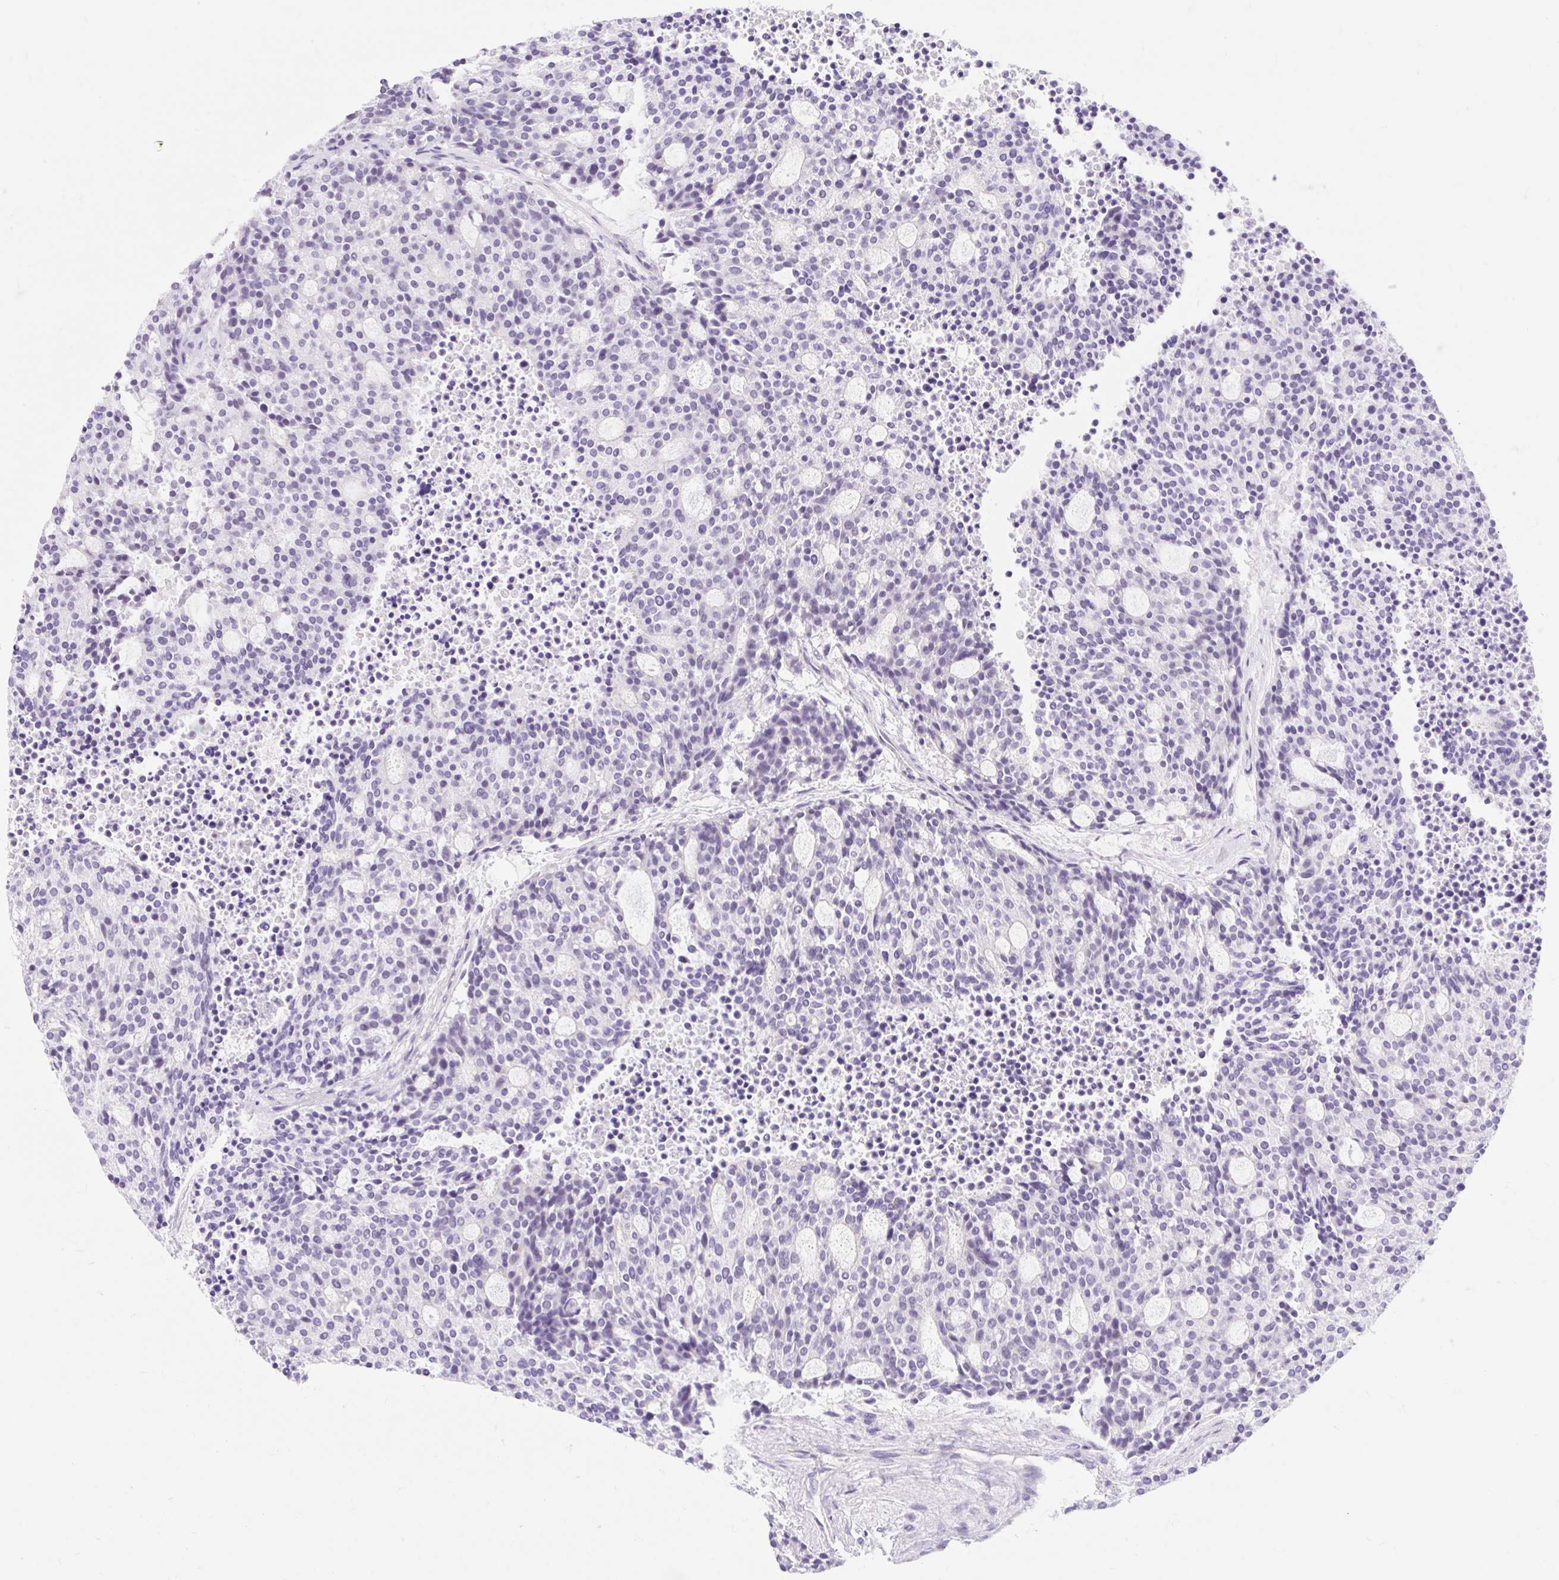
{"staining": {"intensity": "negative", "quantity": "none", "location": "none"}, "tissue": "carcinoid", "cell_type": "Tumor cells", "image_type": "cancer", "snomed": [{"axis": "morphology", "description": "Carcinoid, malignant, NOS"}, {"axis": "topography", "description": "Pancreas"}], "caption": "The IHC photomicrograph has no significant staining in tumor cells of carcinoid (malignant) tissue.", "gene": "SLC28A1", "patient": {"sex": "female", "age": 54}}